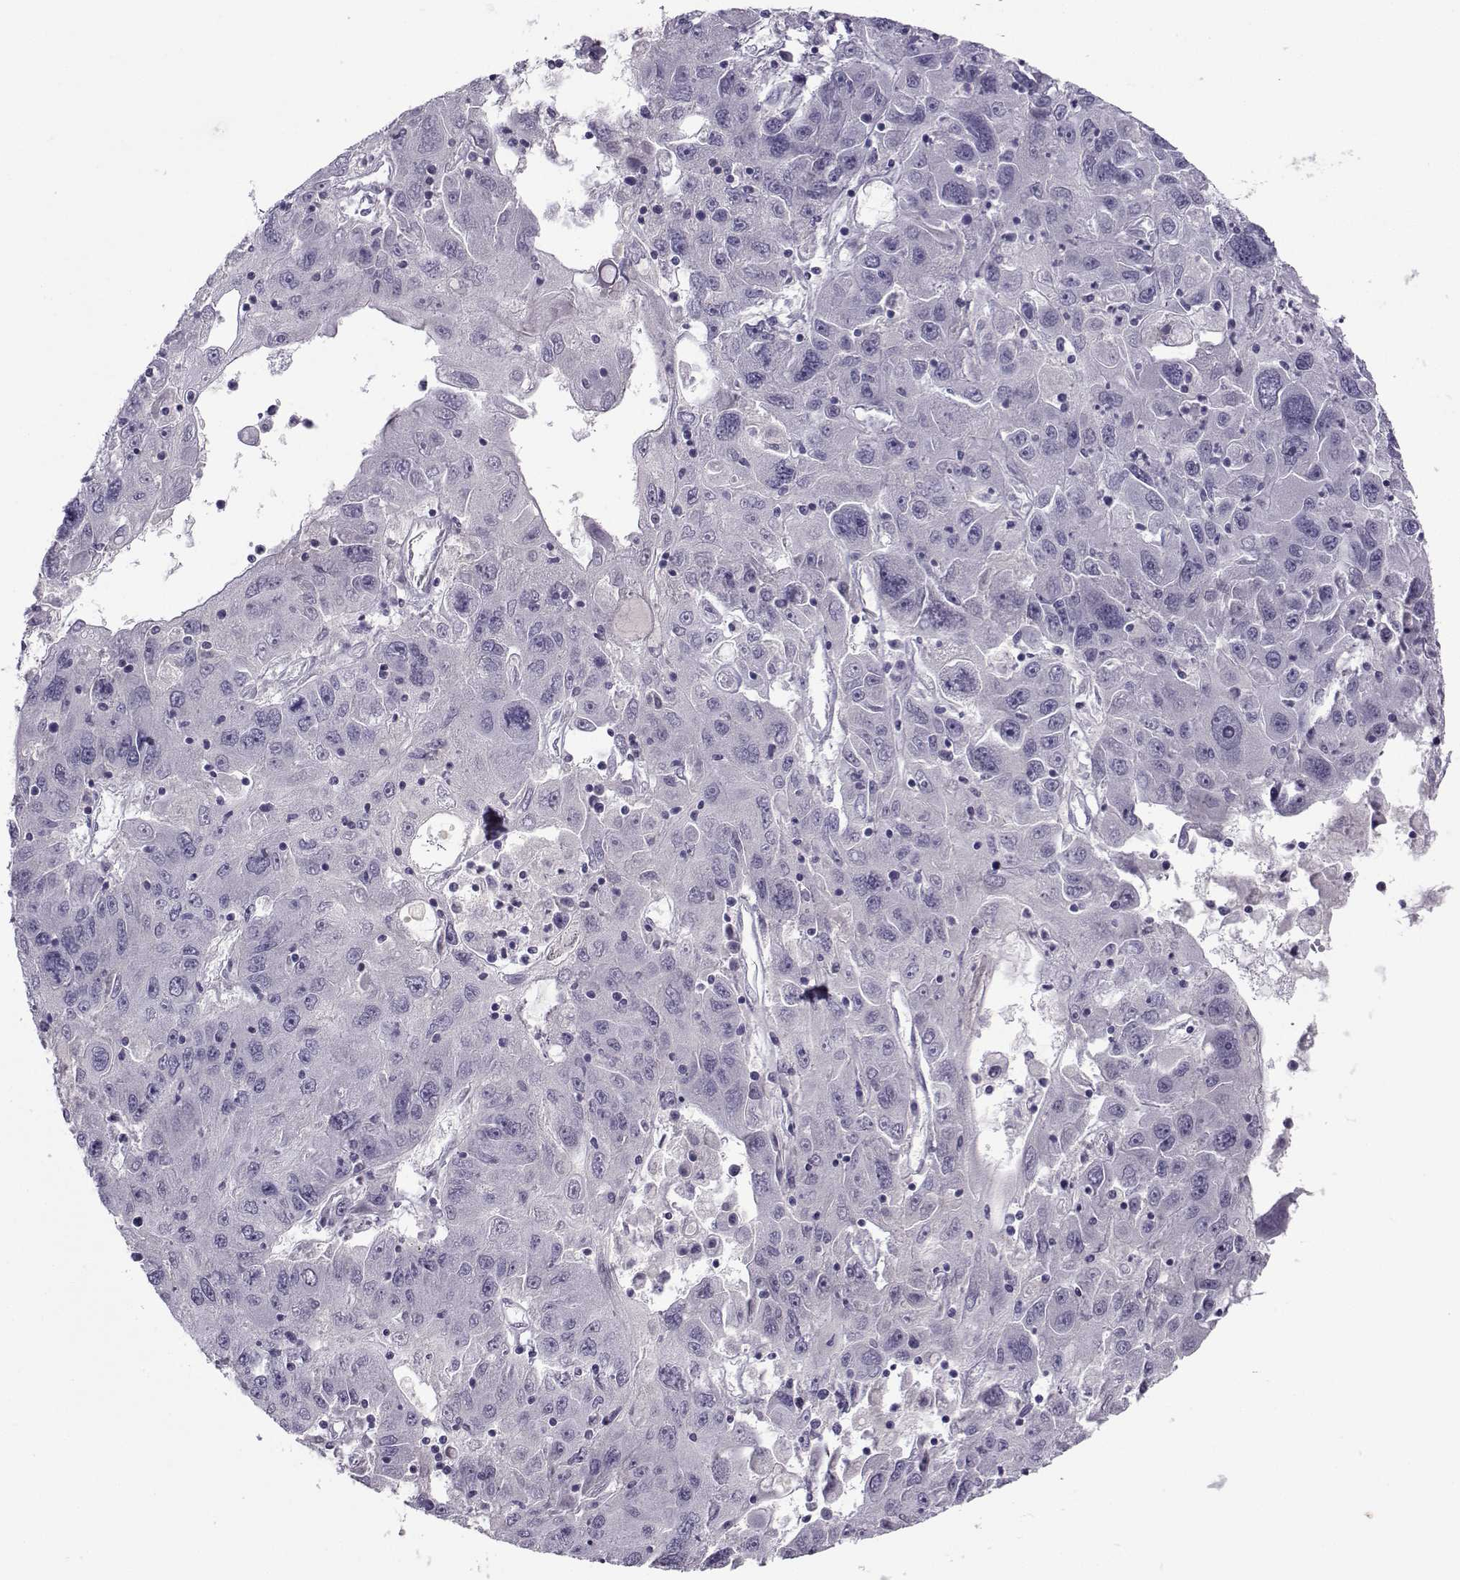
{"staining": {"intensity": "negative", "quantity": "none", "location": "none"}, "tissue": "stomach cancer", "cell_type": "Tumor cells", "image_type": "cancer", "snomed": [{"axis": "morphology", "description": "Adenocarcinoma, NOS"}, {"axis": "topography", "description": "Stomach"}], "caption": "Stomach cancer (adenocarcinoma) stained for a protein using immunohistochemistry (IHC) shows no expression tumor cells.", "gene": "ARMC2", "patient": {"sex": "male", "age": 56}}